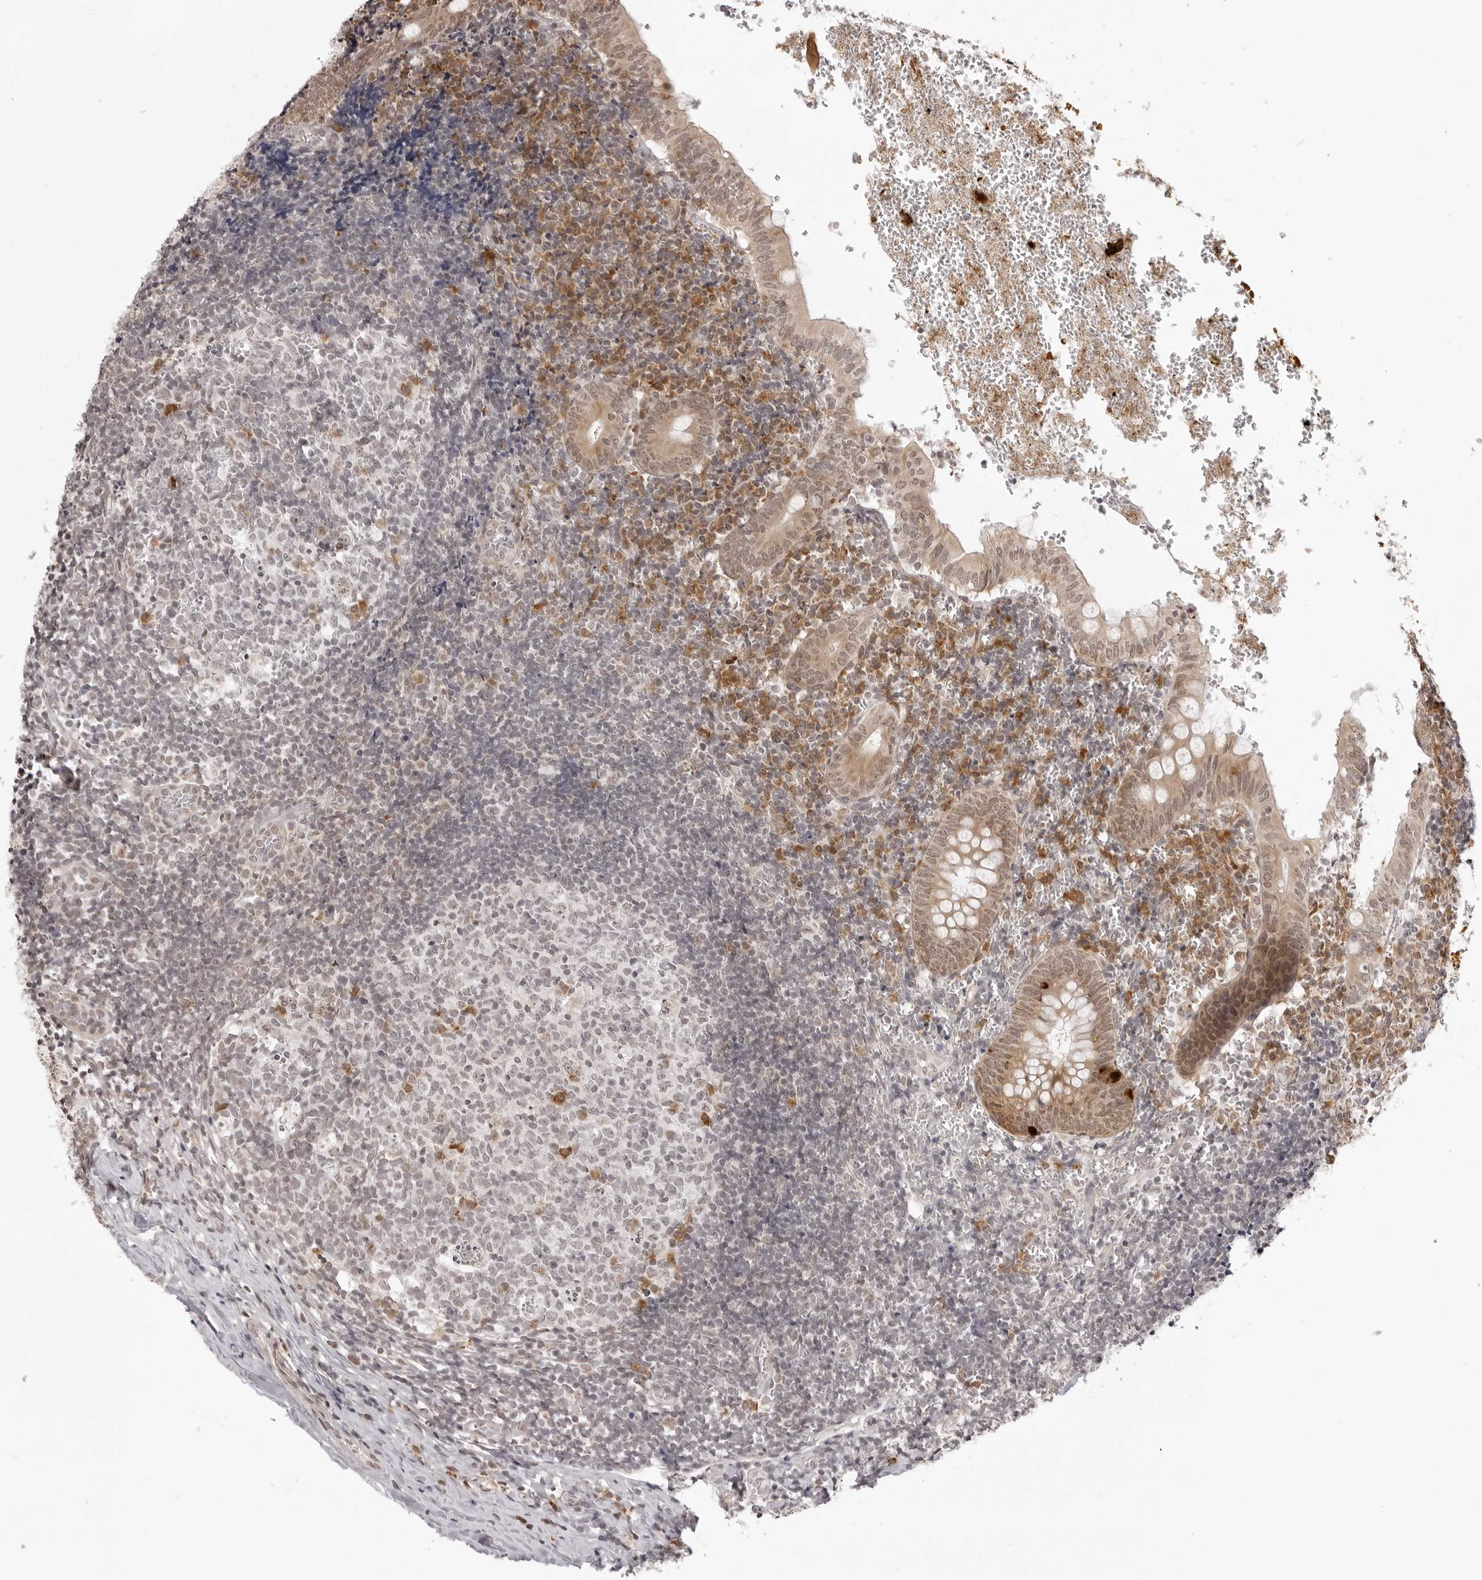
{"staining": {"intensity": "weak", "quantity": ">75%", "location": "cytoplasmic/membranous"}, "tissue": "appendix", "cell_type": "Glandular cells", "image_type": "normal", "snomed": [{"axis": "morphology", "description": "Normal tissue, NOS"}, {"axis": "topography", "description": "Appendix"}], "caption": "Unremarkable appendix was stained to show a protein in brown. There is low levels of weak cytoplasmic/membranous expression in approximately >75% of glandular cells.", "gene": "ZC3H11A", "patient": {"sex": "male", "age": 8}}